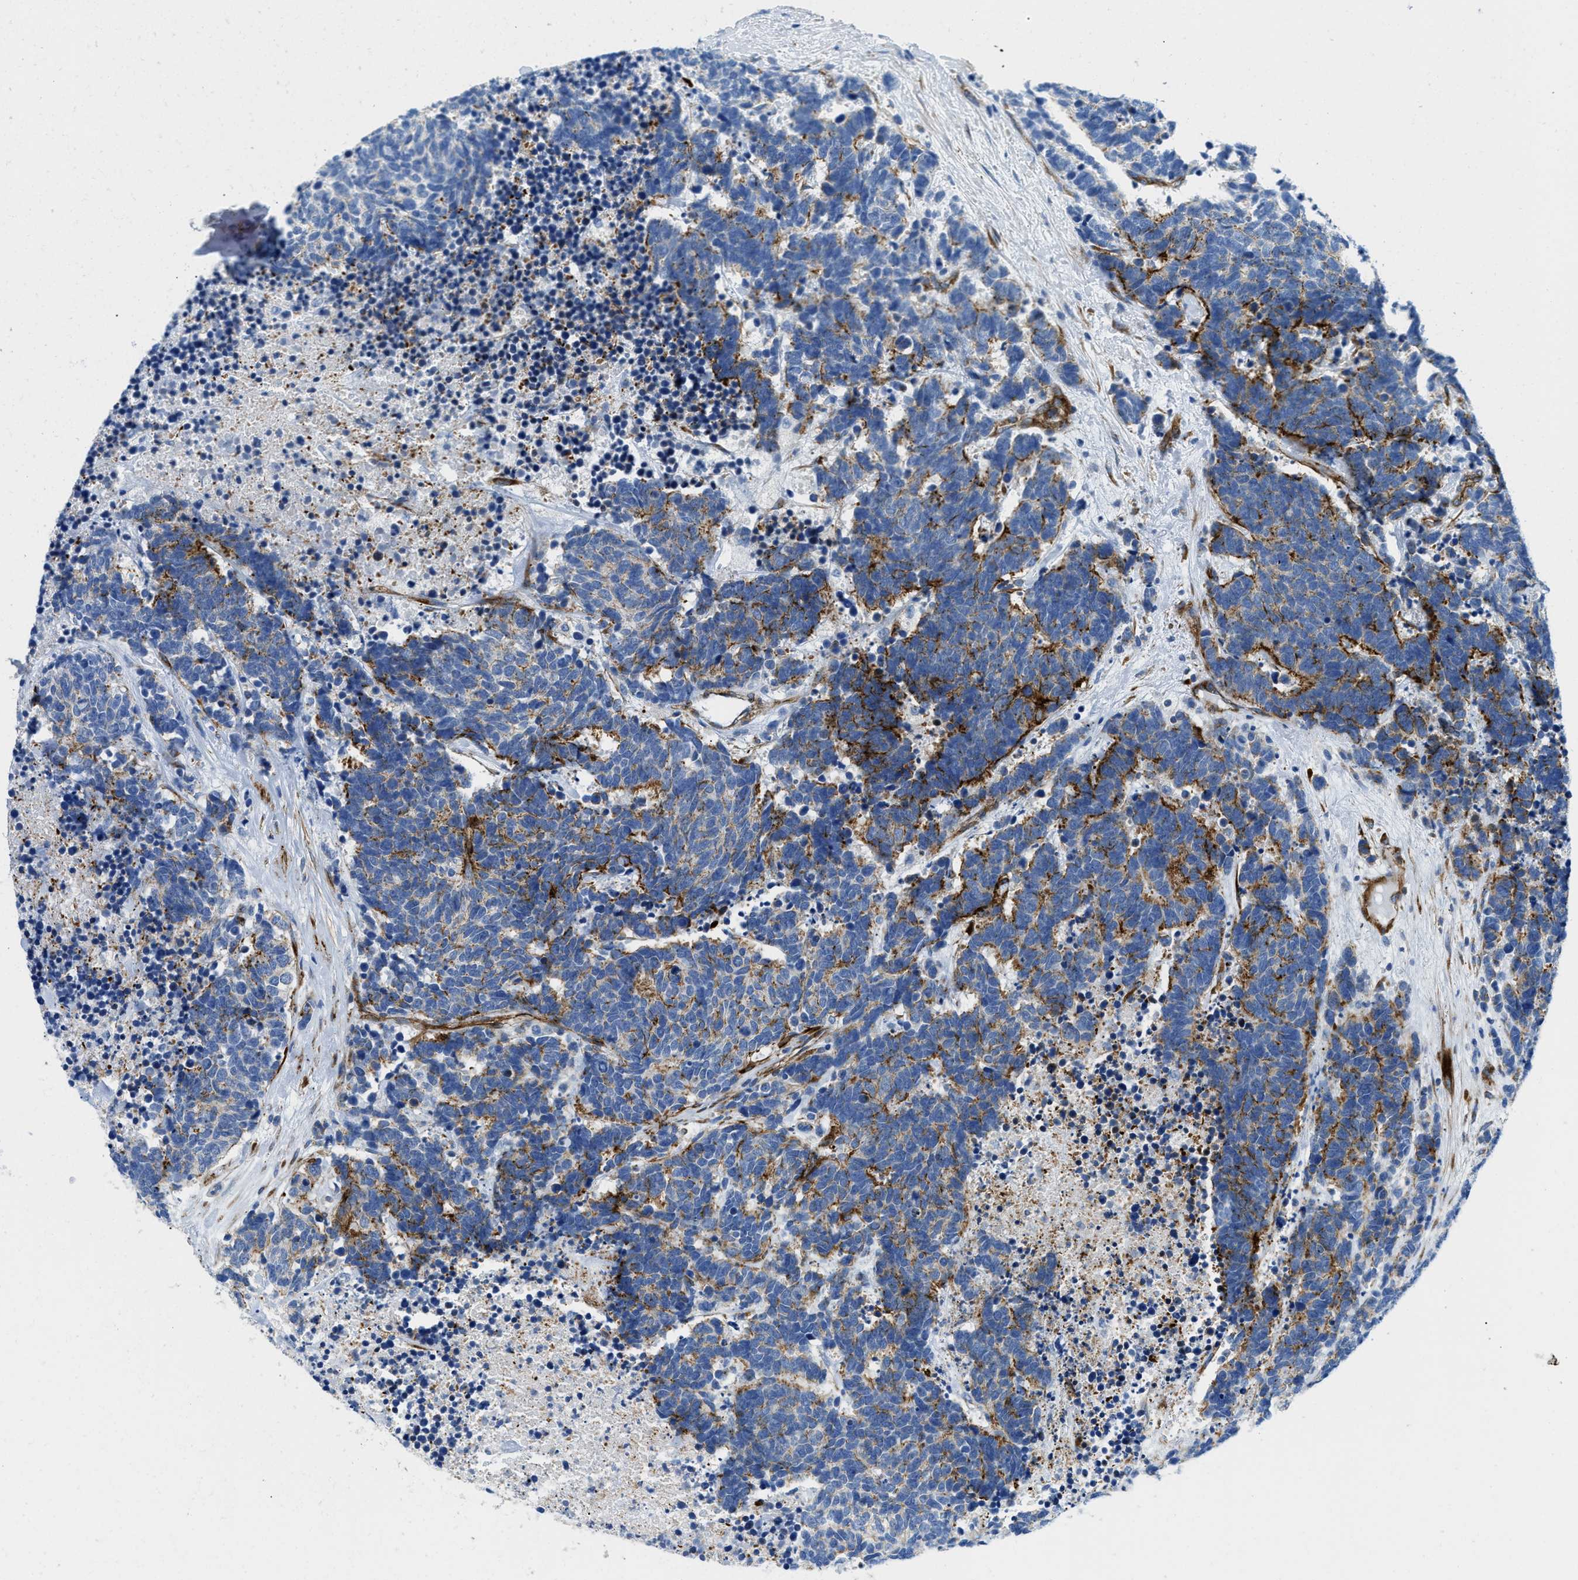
{"staining": {"intensity": "moderate", "quantity": "25%-75%", "location": "cytoplasmic/membranous"}, "tissue": "carcinoid", "cell_type": "Tumor cells", "image_type": "cancer", "snomed": [{"axis": "morphology", "description": "Carcinoma, NOS"}, {"axis": "morphology", "description": "Carcinoid, malignant, NOS"}, {"axis": "topography", "description": "Urinary bladder"}], "caption": "Protein staining of carcinoma tissue shows moderate cytoplasmic/membranous staining in about 25%-75% of tumor cells. (Stains: DAB in brown, nuclei in blue, Microscopy: brightfield microscopy at high magnification).", "gene": "CUTA", "patient": {"sex": "male", "age": 57}}